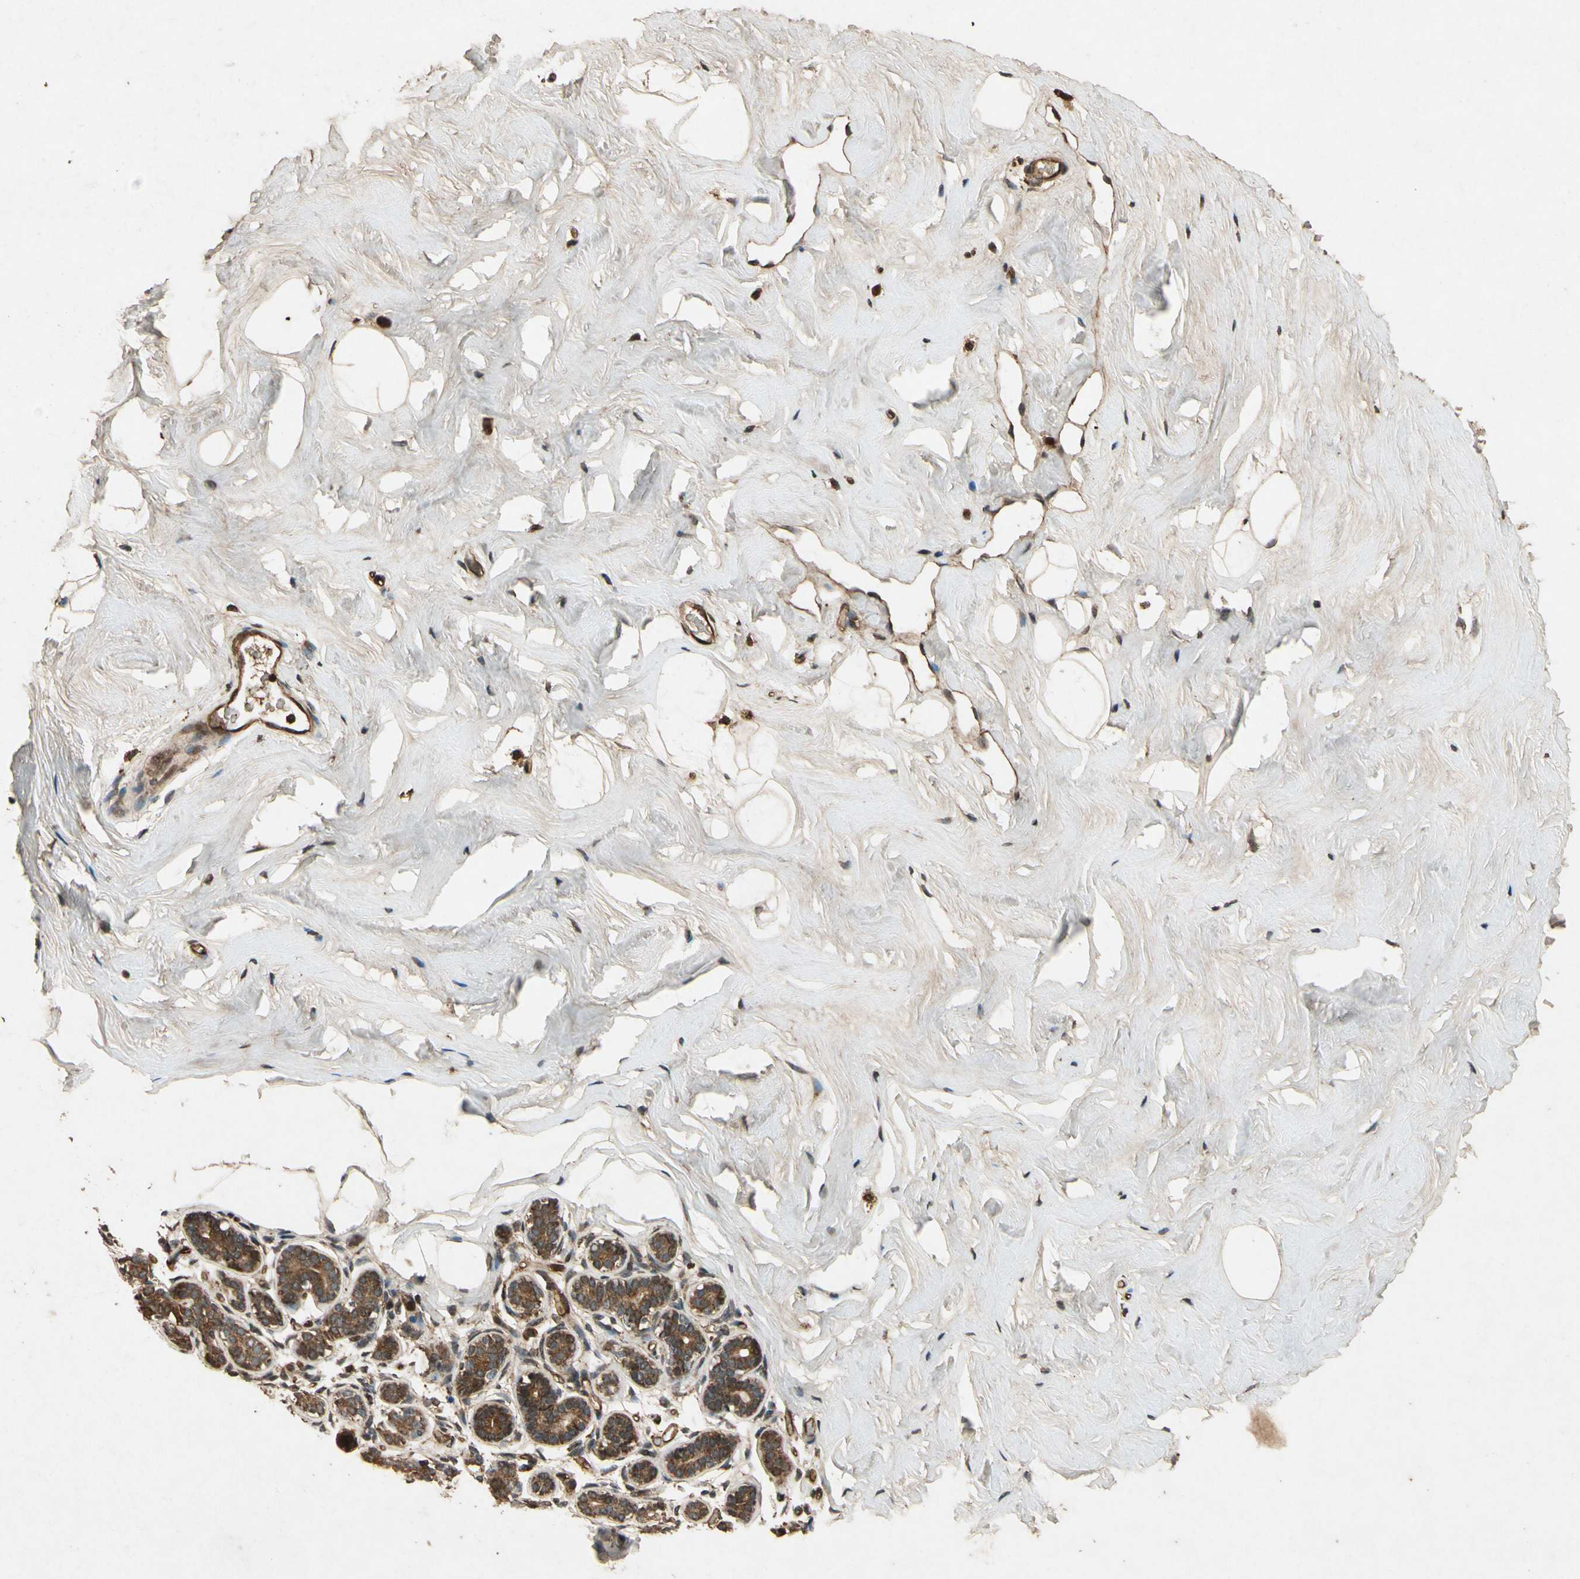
{"staining": {"intensity": "moderate", "quantity": "<25%", "location": "cytoplasmic/membranous"}, "tissue": "breast", "cell_type": "Adipocytes", "image_type": "normal", "snomed": [{"axis": "morphology", "description": "Normal tissue, NOS"}, {"axis": "topography", "description": "Breast"}], "caption": "The micrograph demonstrates staining of benign breast, revealing moderate cytoplasmic/membranous protein expression (brown color) within adipocytes.", "gene": "TXN2", "patient": {"sex": "female", "age": 75}}